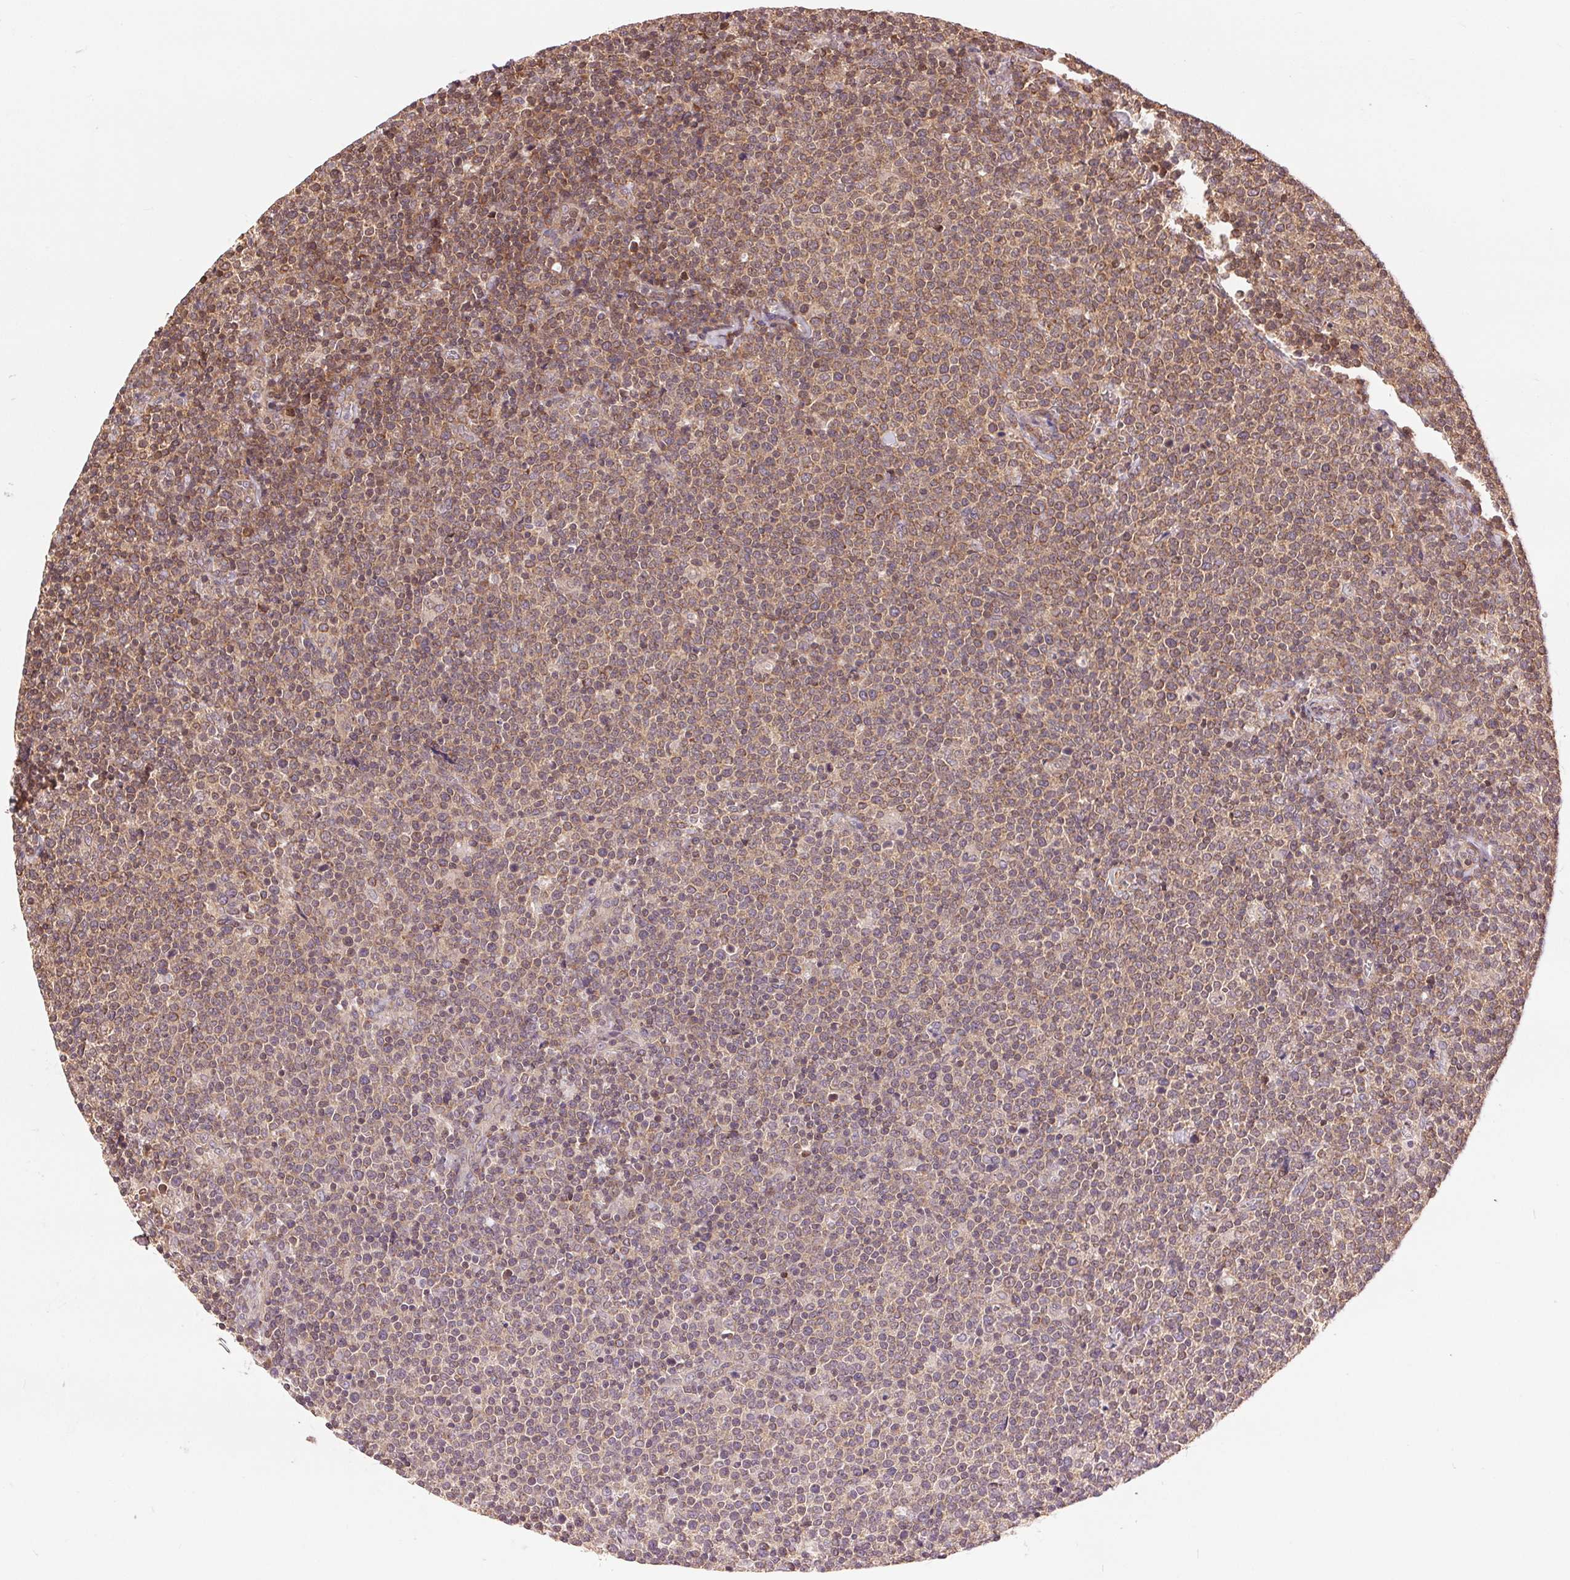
{"staining": {"intensity": "moderate", "quantity": ">75%", "location": "cytoplasmic/membranous"}, "tissue": "lymphoma", "cell_type": "Tumor cells", "image_type": "cancer", "snomed": [{"axis": "morphology", "description": "Malignant lymphoma, non-Hodgkin's type, High grade"}, {"axis": "topography", "description": "Lymph node"}], "caption": "This is a photomicrograph of IHC staining of lymphoma, which shows moderate staining in the cytoplasmic/membranous of tumor cells.", "gene": "BTF3L4", "patient": {"sex": "male", "age": 61}}